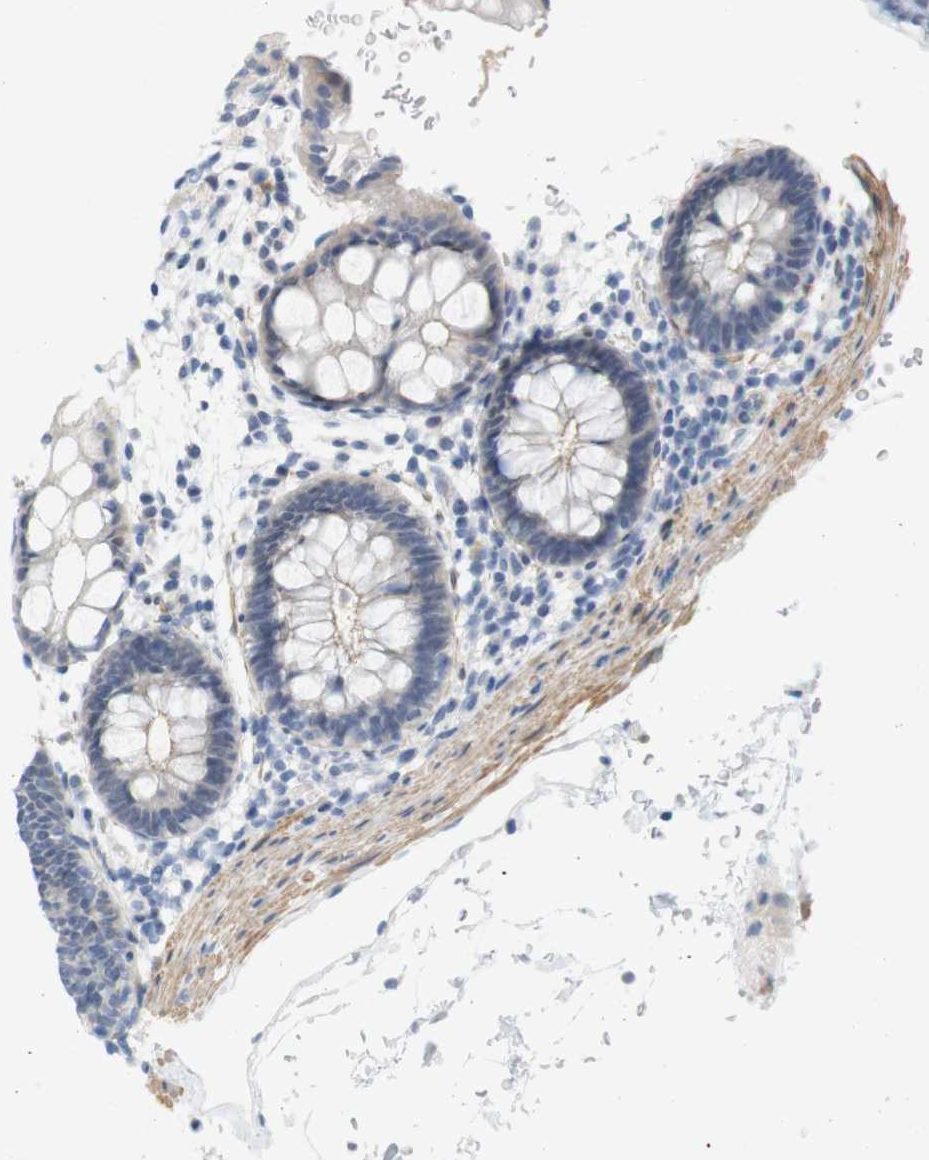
{"staining": {"intensity": "negative", "quantity": "none", "location": "none"}, "tissue": "rectum", "cell_type": "Glandular cells", "image_type": "normal", "snomed": [{"axis": "morphology", "description": "Normal tissue, NOS"}, {"axis": "topography", "description": "Rectum"}], "caption": "A high-resolution histopathology image shows immunohistochemistry (IHC) staining of benign rectum, which reveals no significant staining in glandular cells. The staining was performed using DAB (3,3'-diaminobenzidine) to visualize the protein expression in brown, while the nuclei were stained in blue with hematoxylin (Magnification: 20x).", "gene": "HRH2", "patient": {"sex": "female", "age": 24}}